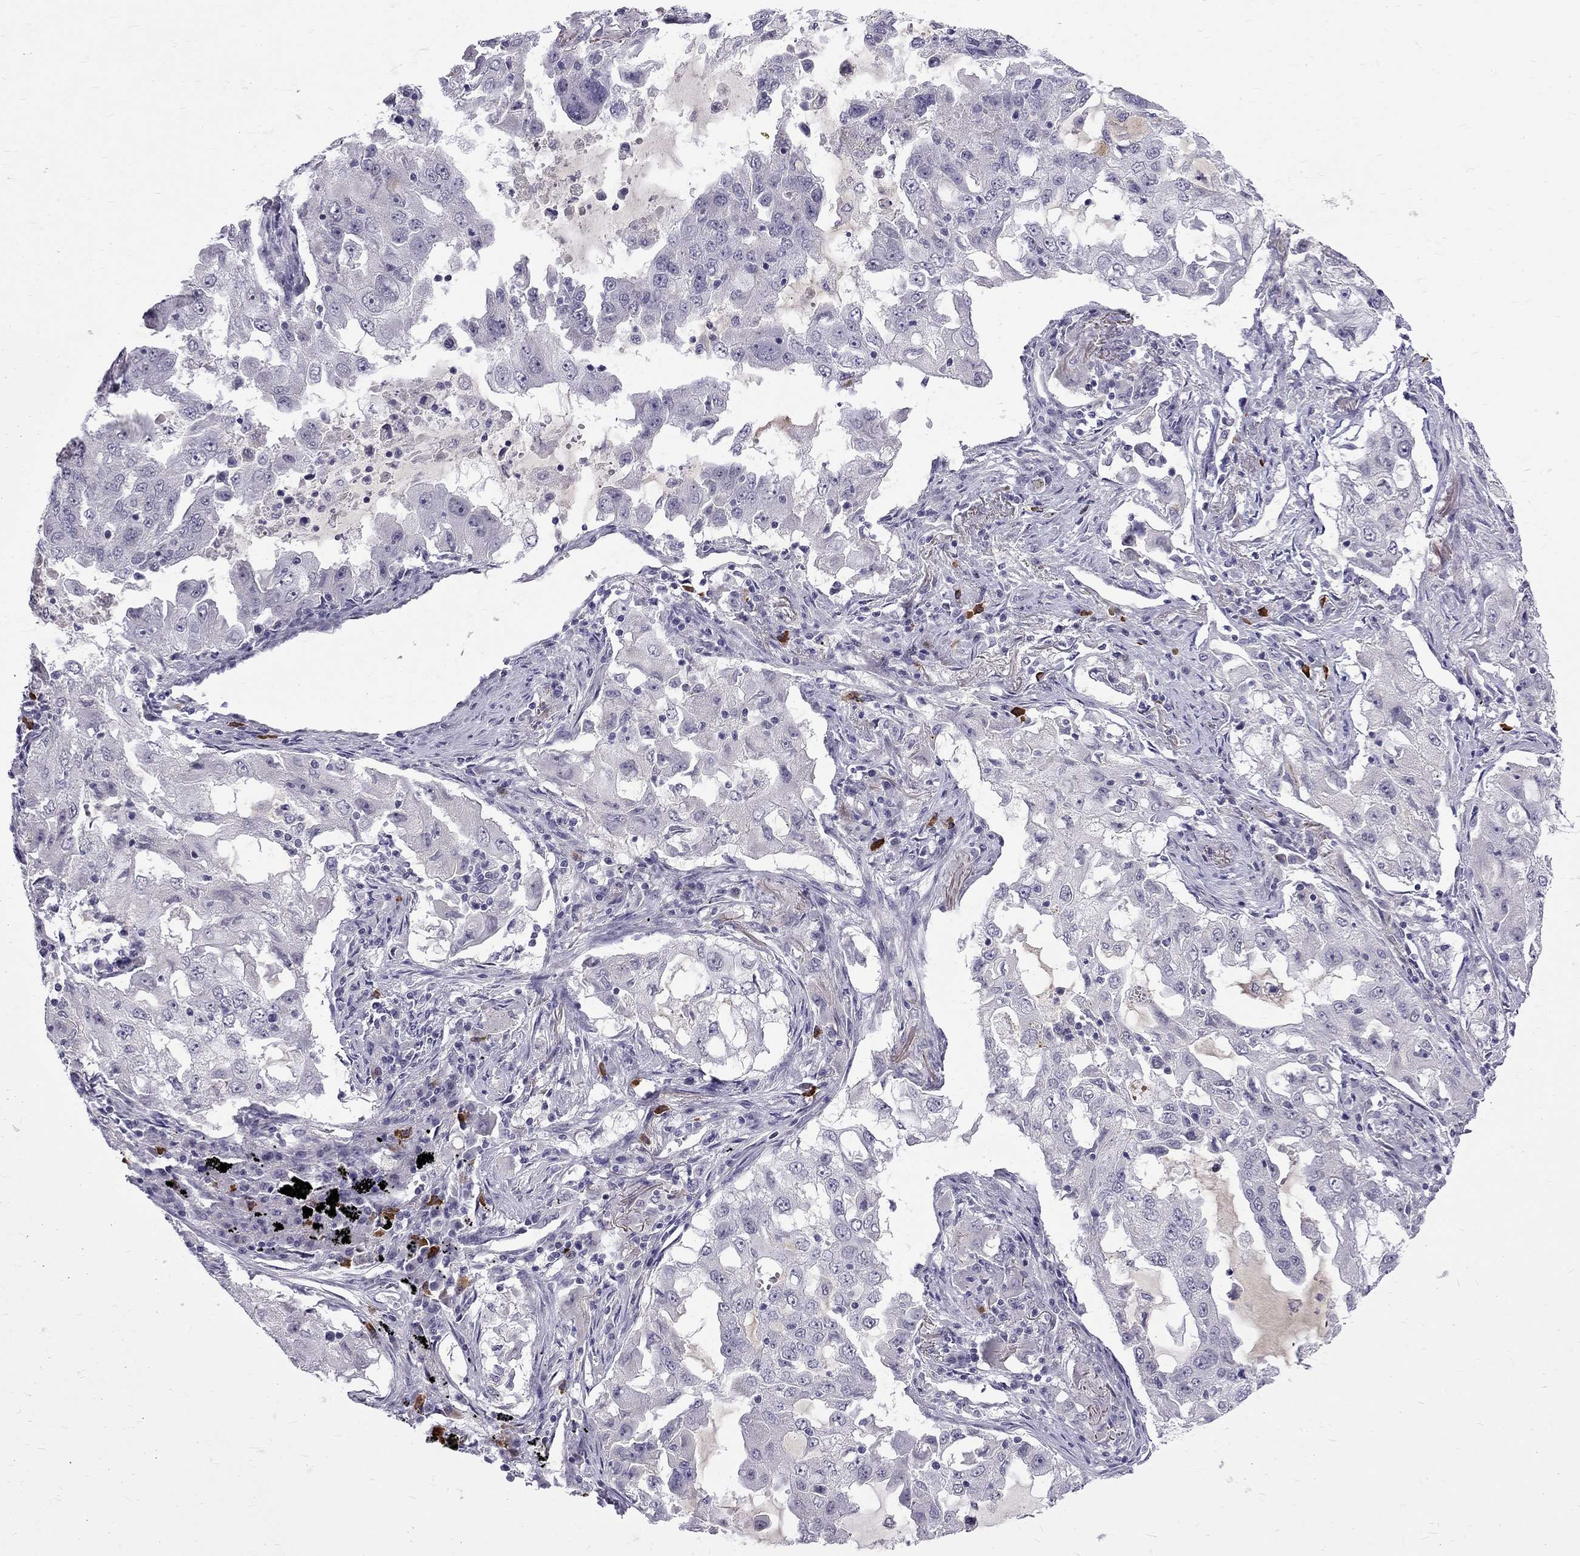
{"staining": {"intensity": "negative", "quantity": "none", "location": "none"}, "tissue": "lung cancer", "cell_type": "Tumor cells", "image_type": "cancer", "snomed": [{"axis": "morphology", "description": "Adenocarcinoma, NOS"}, {"axis": "topography", "description": "Lung"}], "caption": "This image is of lung adenocarcinoma stained with immunohistochemistry (IHC) to label a protein in brown with the nuclei are counter-stained blue. There is no staining in tumor cells.", "gene": "RTL9", "patient": {"sex": "female", "age": 61}}